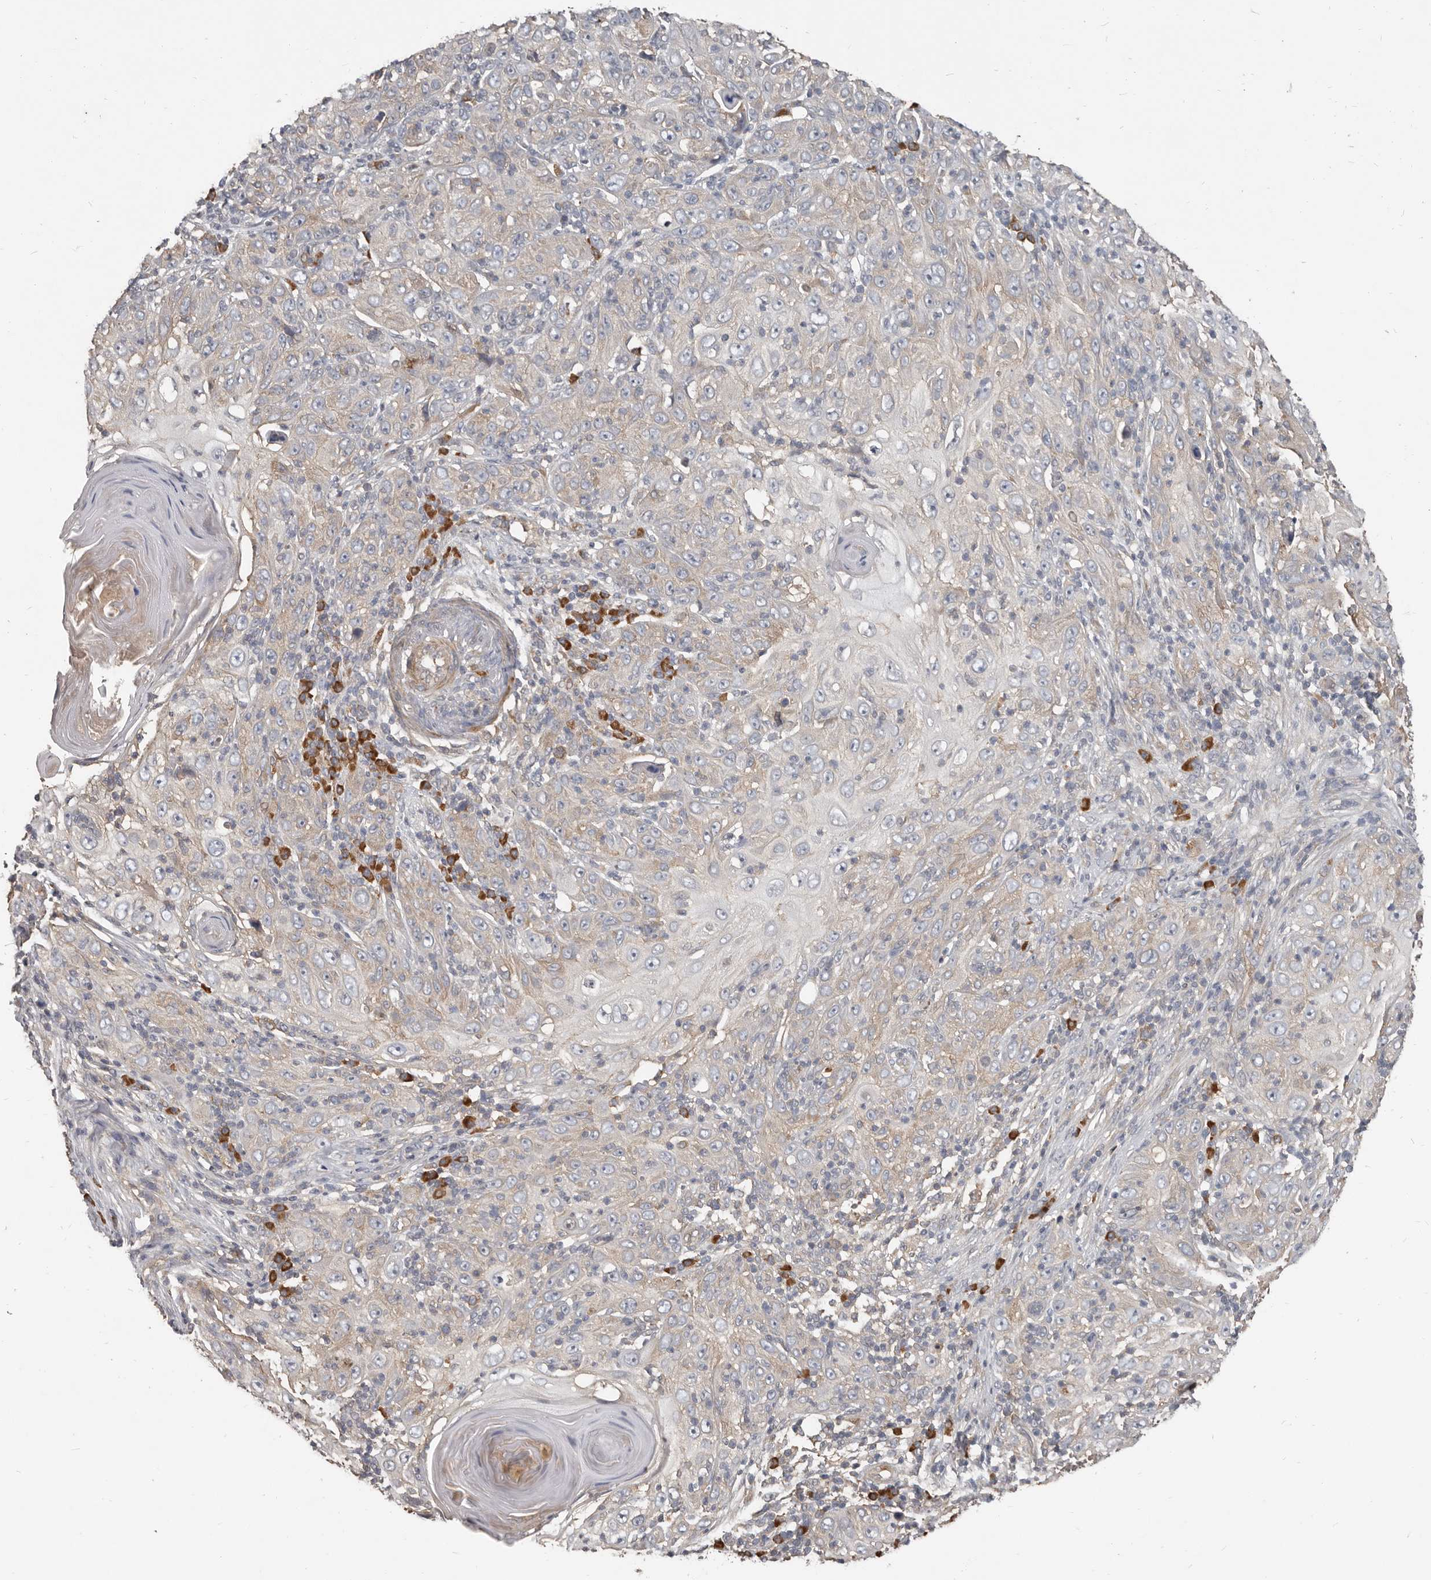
{"staining": {"intensity": "weak", "quantity": "25%-75%", "location": "cytoplasmic/membranous"}, "tissue": "skin cancer", "cell_type": "Tumor cells", "image_type": "cancer", "snomed": [{"axis": "morphology", "description": "Squamous cell carcinoma, NOS"}, {"axis": "topography", "description": "Skin"}], "caption": "This is an image of immunohistochemistry staining of squamous cell carcinoma (skin), which shows weak expression in the cytoplasmic/membranous of tumor cells.", "gene": "AKNAD1", "patient": {"sex": "female", "age": 88}}